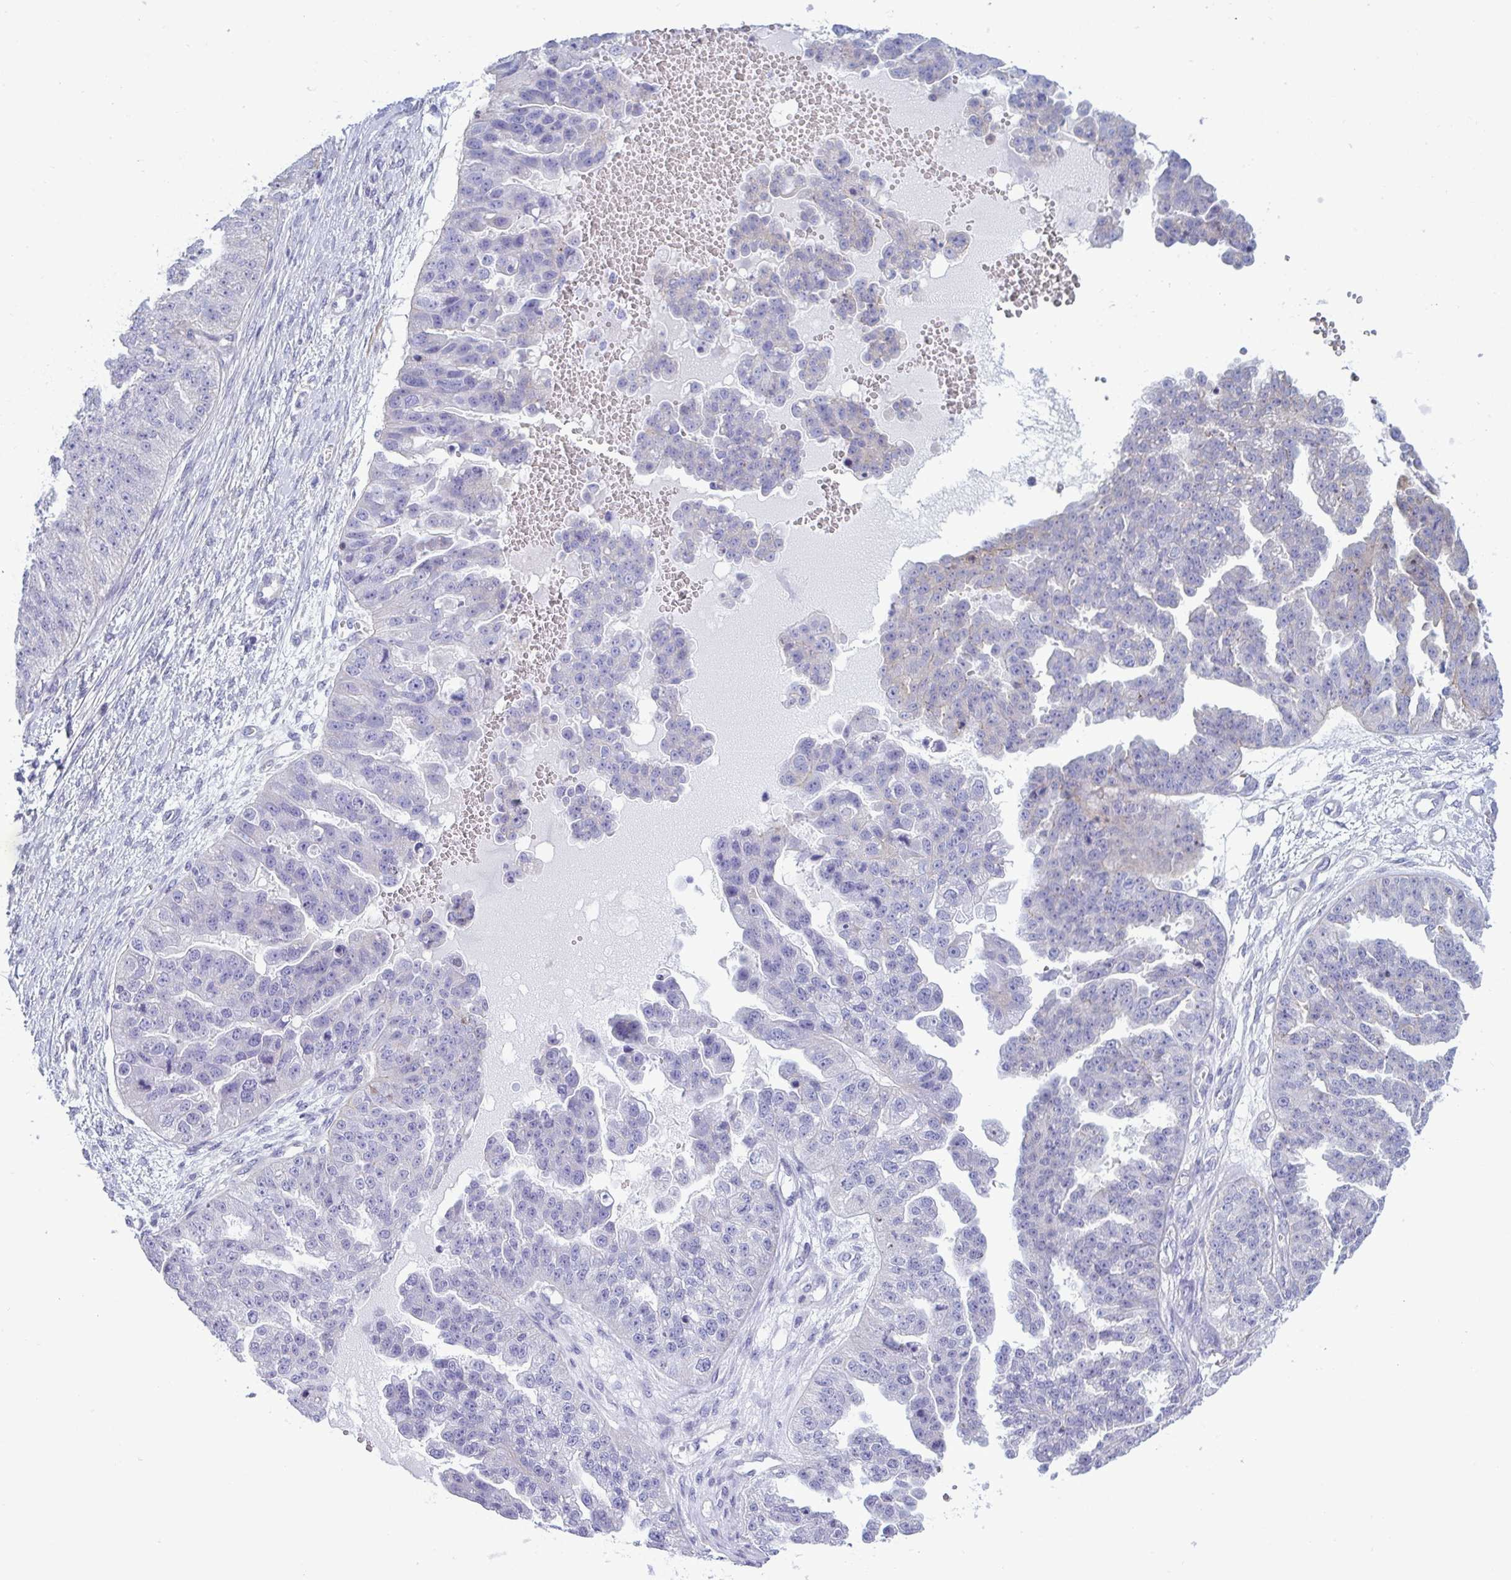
{"staining": {"intensity": "negative", "quantity": "none", "location": "none"}, "tissue": "ovarian cancer", "cell_type": "Tumor cells", "image_type": "cancer", "snomed": [{"axis": "morphology", "description": "Cystadenocarcinoma, serous, NOS"}, {"axis": "topography", "description": "Ovary"}], "caption": "Immunohistochemical staining of human ovarian cancer shows no significant staining in tumor cells.", "gene": "MYH10", "patient": {"sex": "female", "age": 58}}